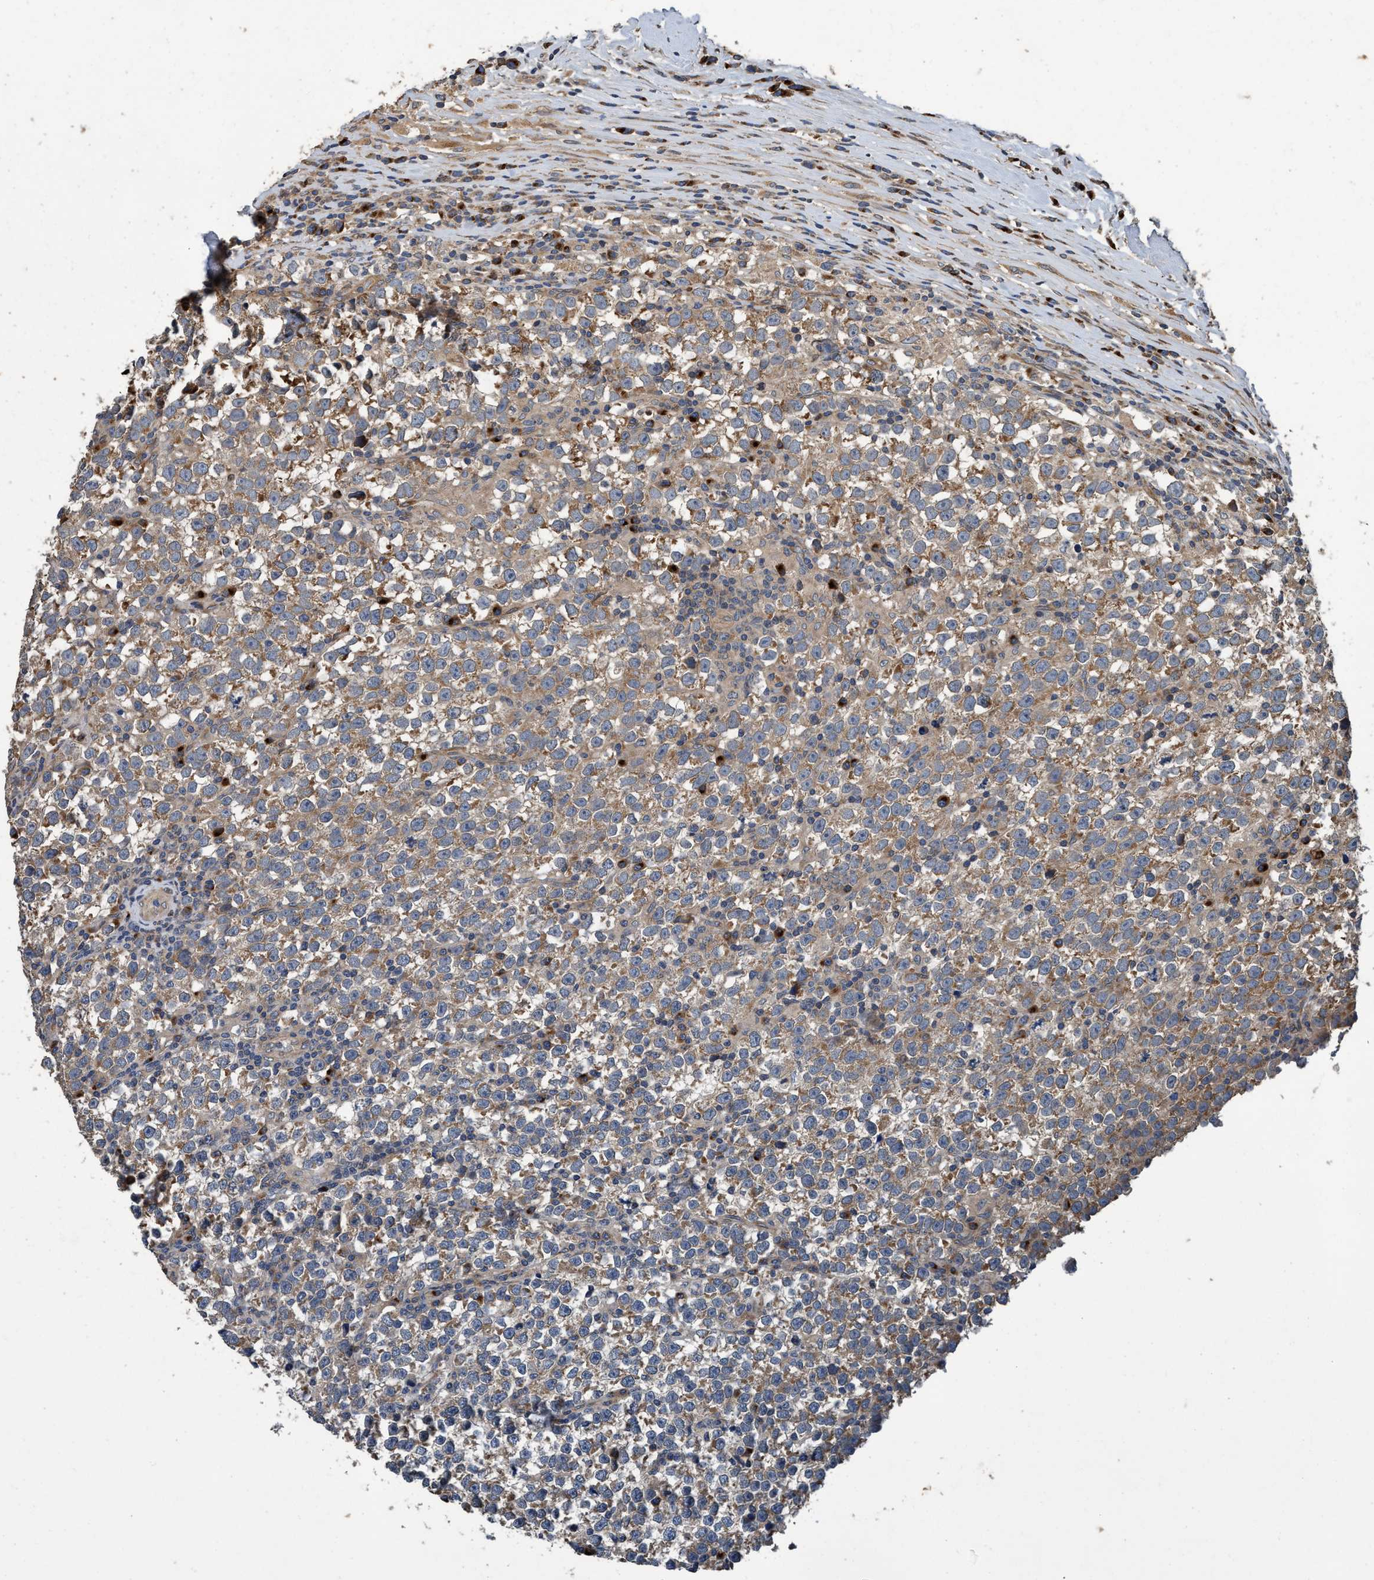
{"staining": {"intensity": "moderate", "quantity": "25%-75%", "location": "cytoplasmic/membranous"}, "tissue": "testis cancer", "cell_type": "Tumor cells", "image_type": "cancer", "snomed": [{"axis": "morphology", "description": "Normal tissue, NOS"}, {"axis": "morphology", "description": "Seminoma, NOS"}, {"axis": "topography", "description": "Testis"}], "caption": "This image demonstrates immunohistochemistry (IHC) staining of testis cancer, with medium moderate cytoplasmic/membranous expression in approximately 25%-75% of tumor cells.", "gene": "MACC1", "patient": {"sex": "male", "age": 43}}